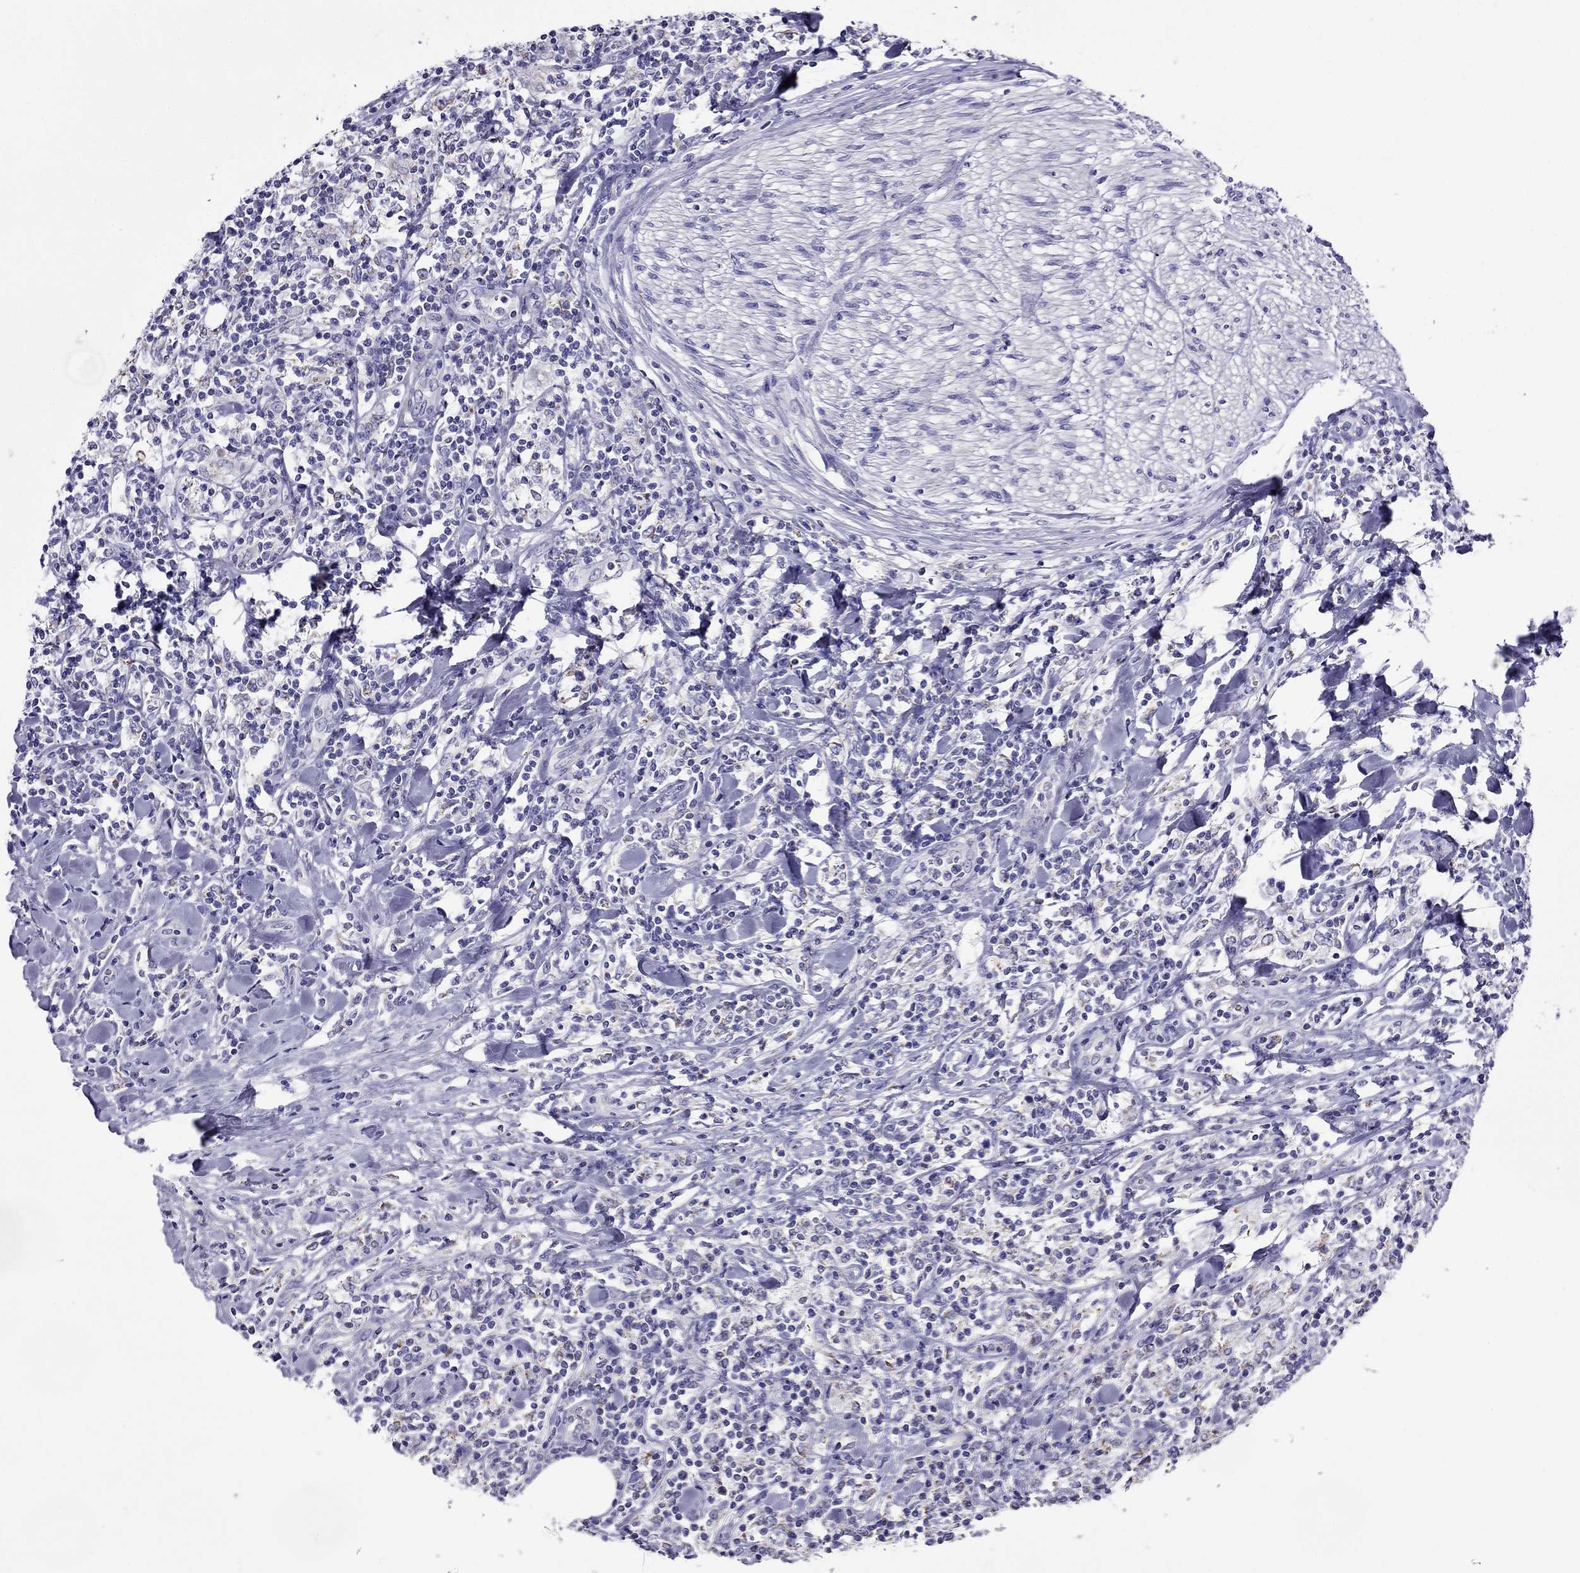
{"staining": {"intensity": "negative", "quantity": "none", "location": "none"}, "tissue": "lymphoma", "cell_type": "Tumor cells", "image_type": "cancer", "snomed": [{"axis": "morphology", "description": "Malignant lymphoma, non-Hodgkin's type, High grade"}, {"axis": "topography", "description": "Lymph node"}], "caption": "Immunohistochemistry micrograph of neoplastic tissue: lymphoma stained with DAB (3,3'-diaminobenzidine) reveals no significant protein staining in tumor cells.", "gene": "DSC1", "patient": {"sex": "female", "age": 84}}